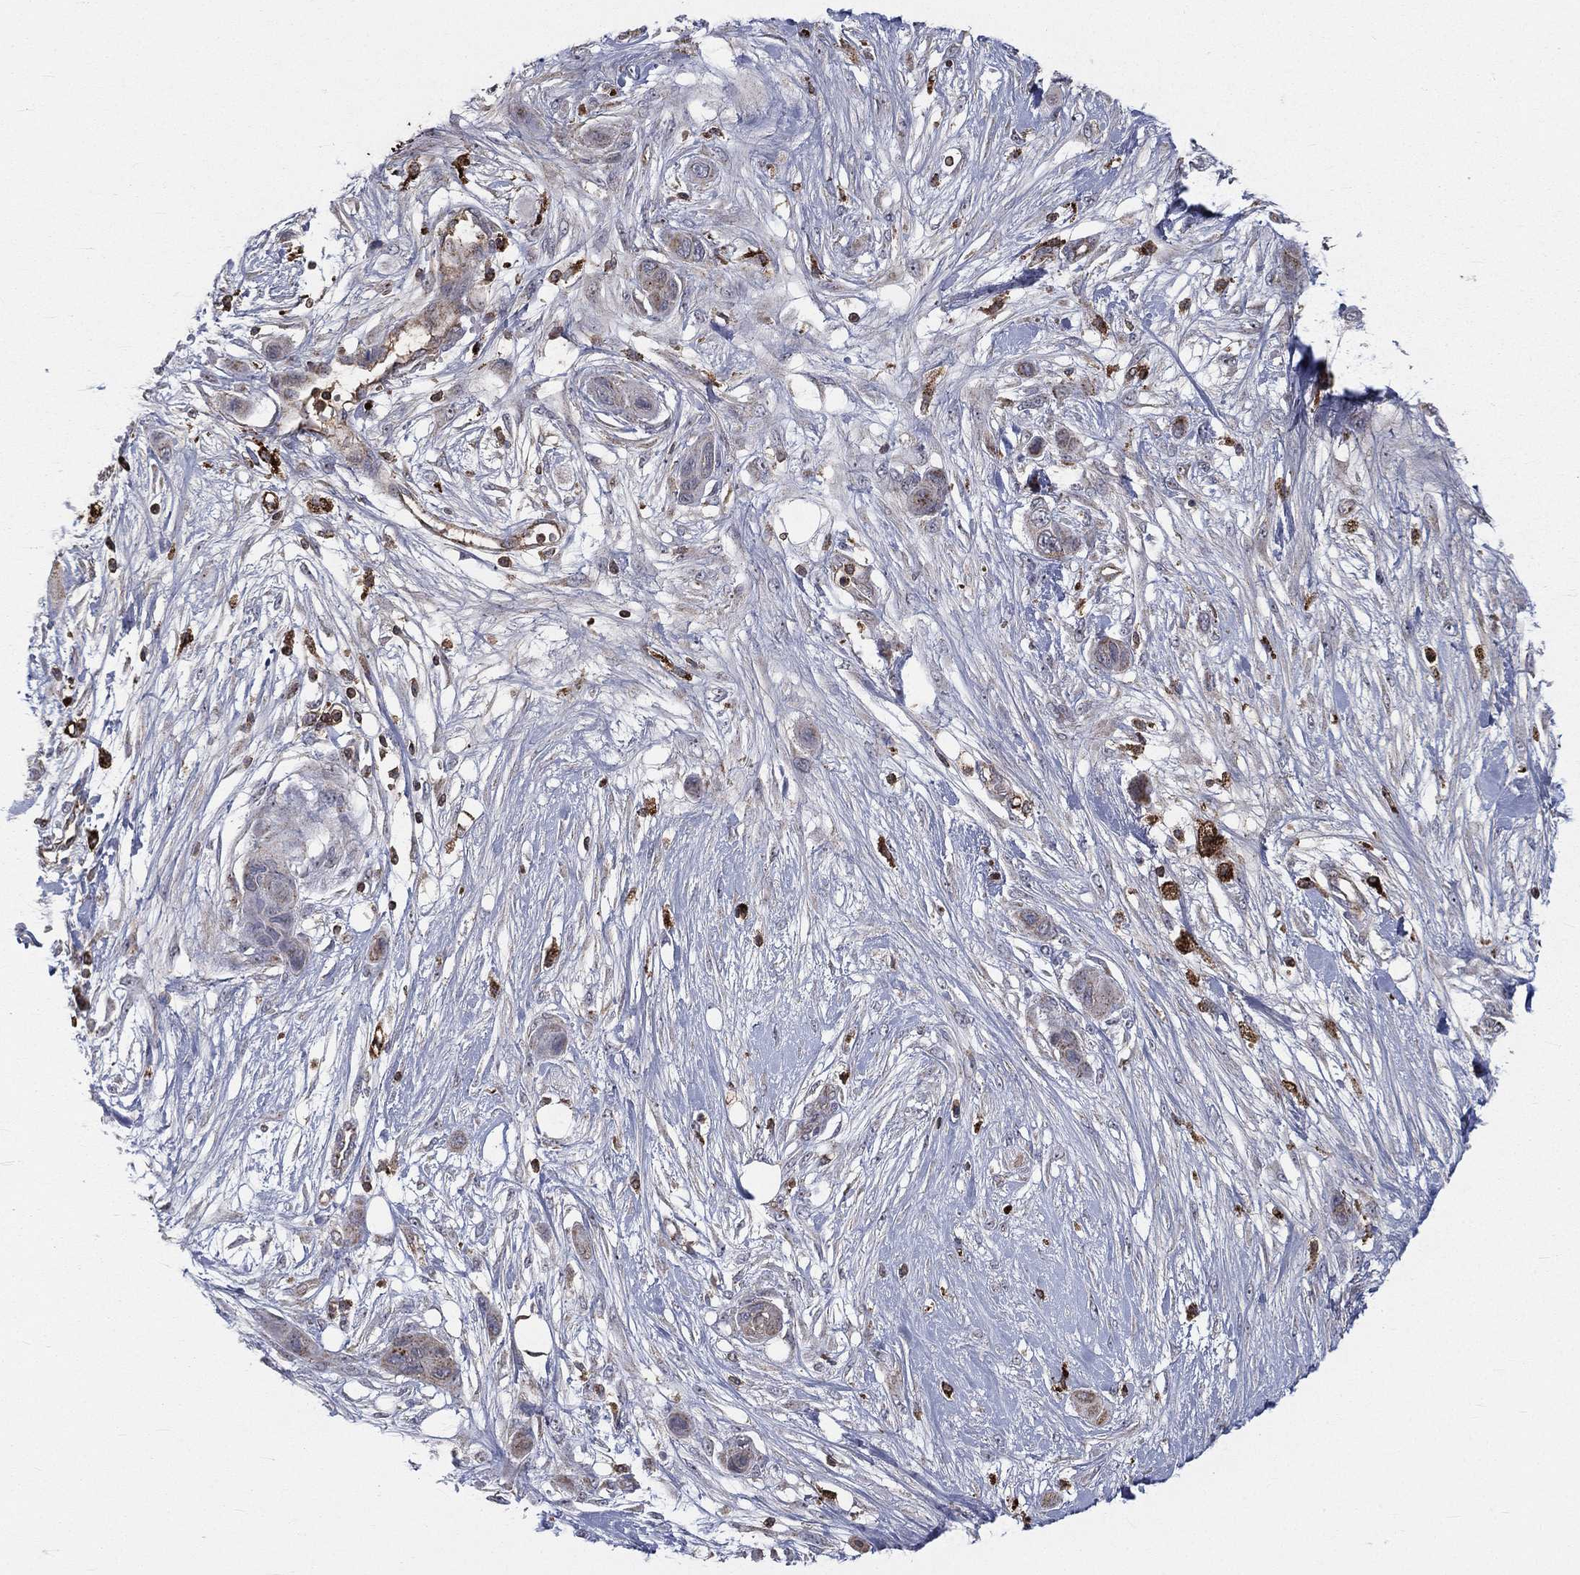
{"staining": {"intensity": "weak", "quantity": "25%-75%", "location": "cytoplasmic/membranous"}, "tissue": "skin cancer", "cell_type": "Tumor cells", "image_type": "cancer", "snomed": [{"axis": "morphology", "description": "Squamous cell carcinoma, NOS"}, {"axis": "topography", "description": "Skin"}], "caption": "A brown stain labels weak cytoplasmic/membranous positivity of a protein in human skin squamous cell carcinoma tumor cells. The staining is performed using DAB brown chromogen to label protein expression. The nuclei are counter-stained blue using hematoxylin.", "gene": "RIN3", "patient": {"sex": "male", "age": 79}}